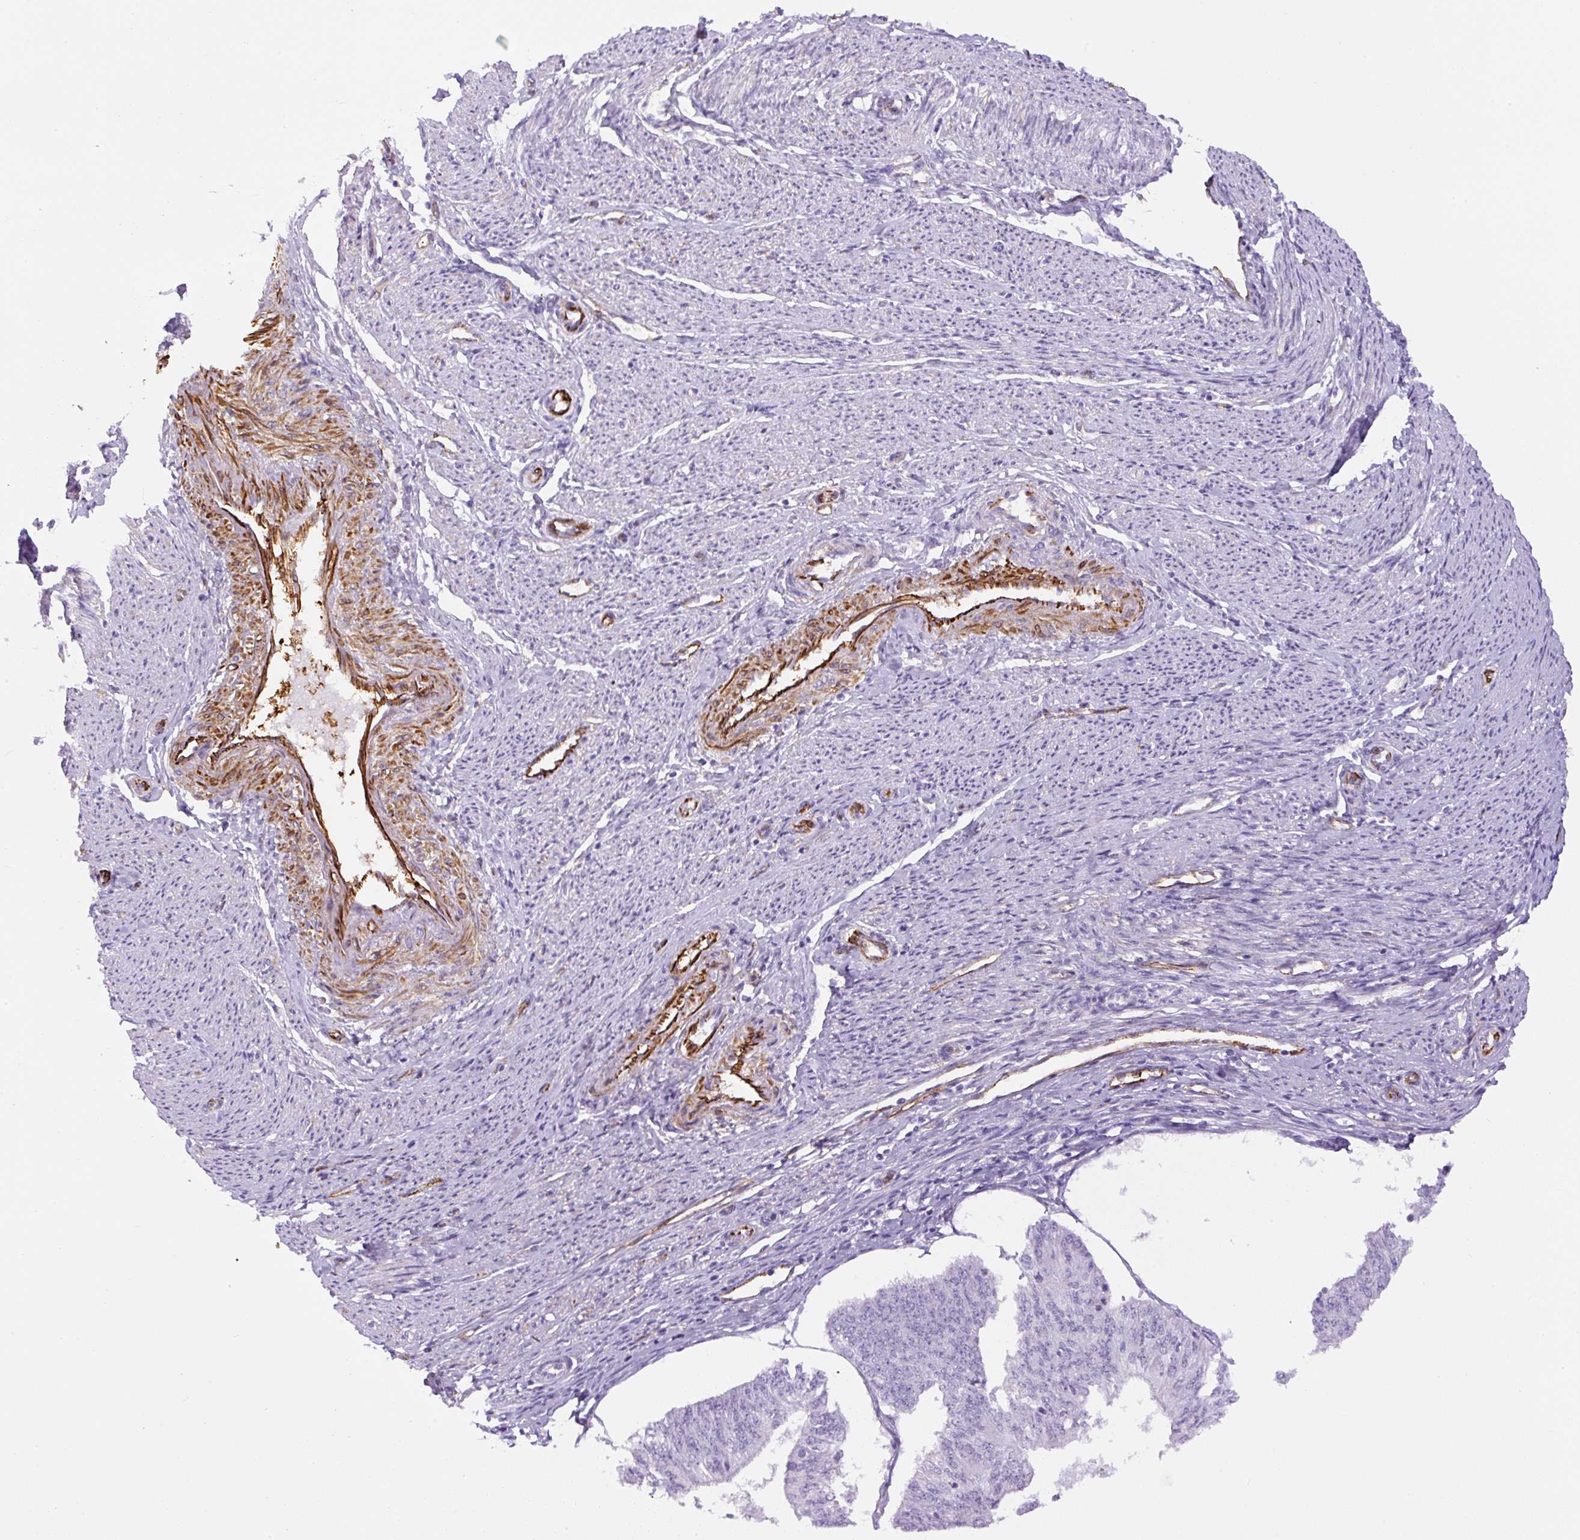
{"staining": {"intensity": "negative", "quantity": "none", "location": "none"}, "tissue": "endometrial cancer", "cell_type": "Tumor cells", "image_type": "cancer", "snomed": [{"axis": "morphology", "description": "Adenocarcinoma, NOS"}, {"axis": "topography", "description": "Endometrium"}], "caption": "Tumor cells show no significant staining in endometrial cancer.", "gene": "B3GALT5", "patient": {"sex": "female", "age": 58}}